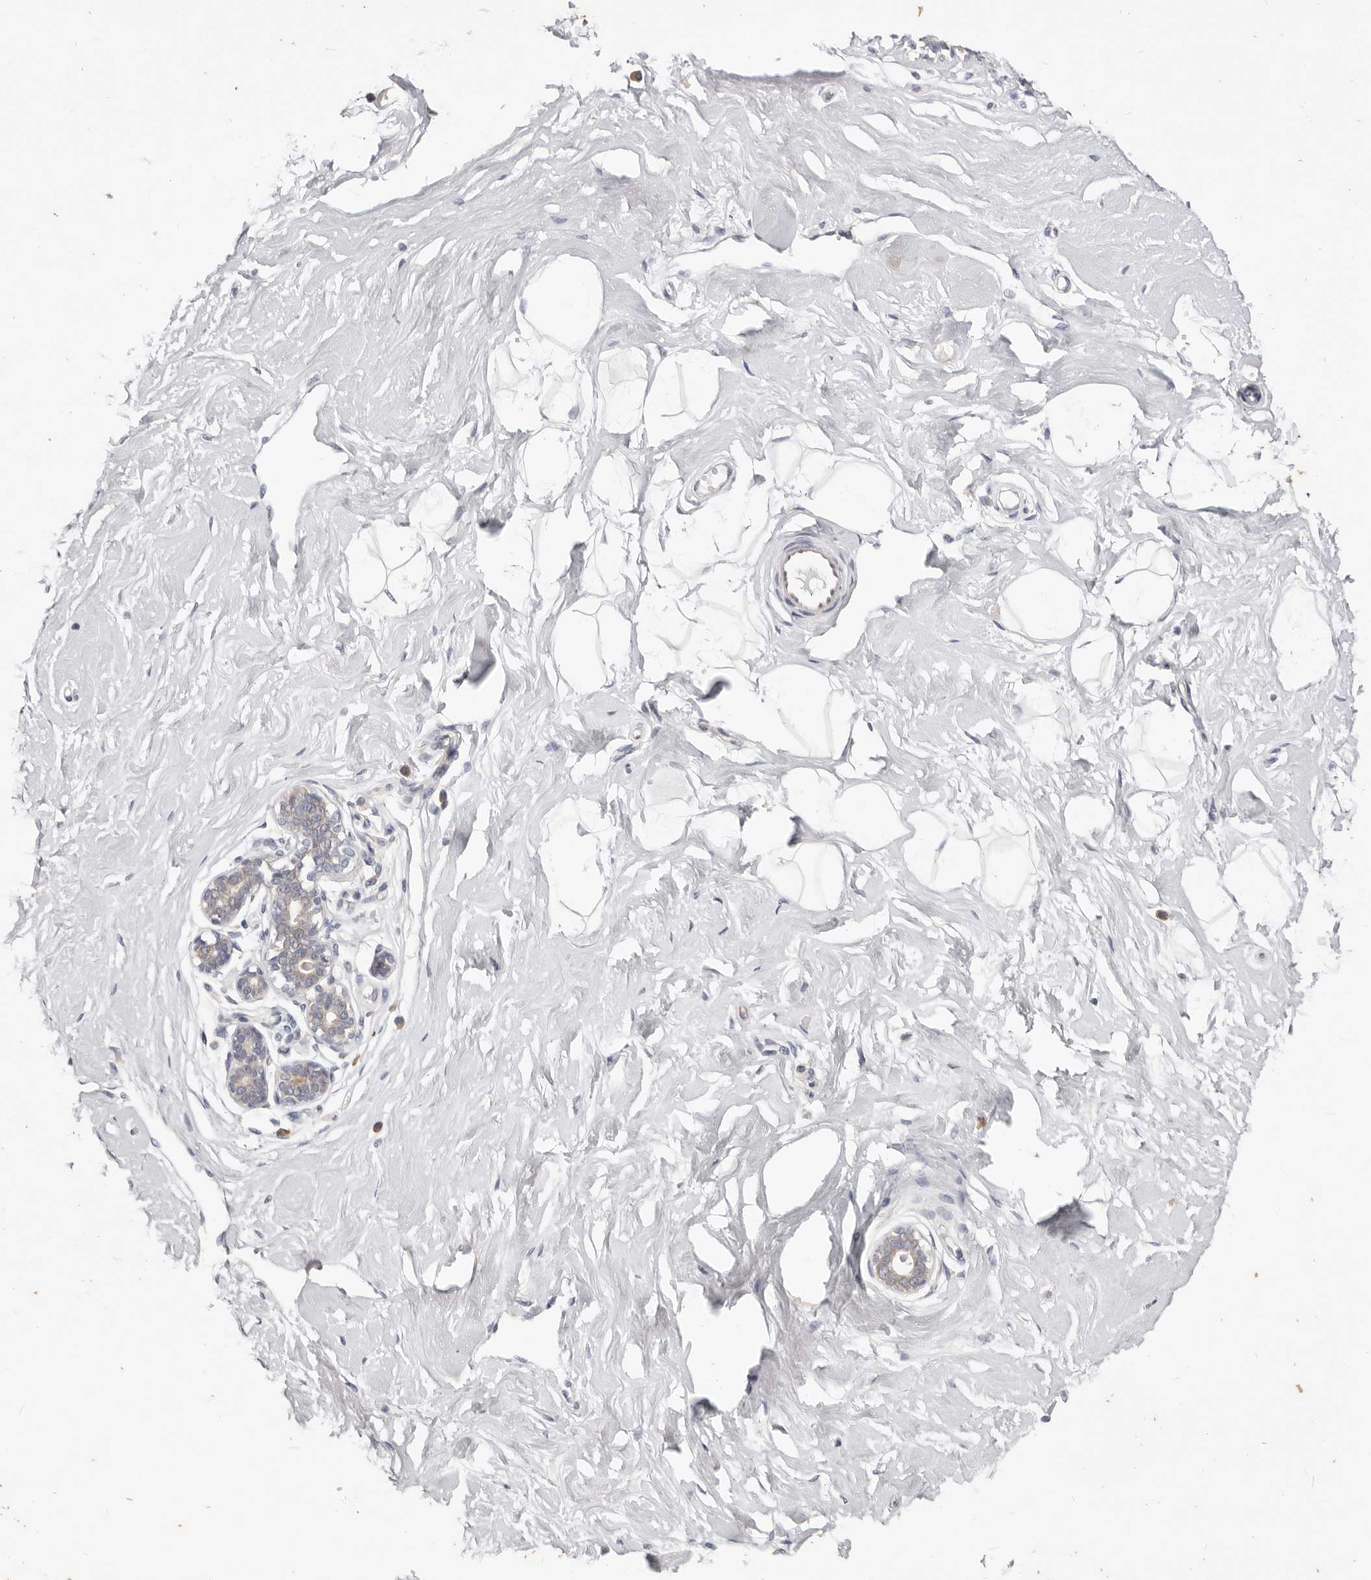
{"staining": {"intensity": "negative", "quantity": "none", "location": "none"}, "tissue": "breast", "cell_type": "Adipocytes", "image_type": "normal", "snomed": [{"axis": "morphology", "description": "Normal tissue, NOS"}, {"axis": "morphology", "description": "Adenoma, NOS"}, {"axis": "topography", "description": "Breast"}], "caption": "An image of breast stained for a protein shows no brown staining in adipocytes. (DAB (3,3'-diaminobenzidine) IHC visualized using brightfield microscopy, high magnification).", "gene": "WDR77", "patient": {"sex": "female", "age": 23}}